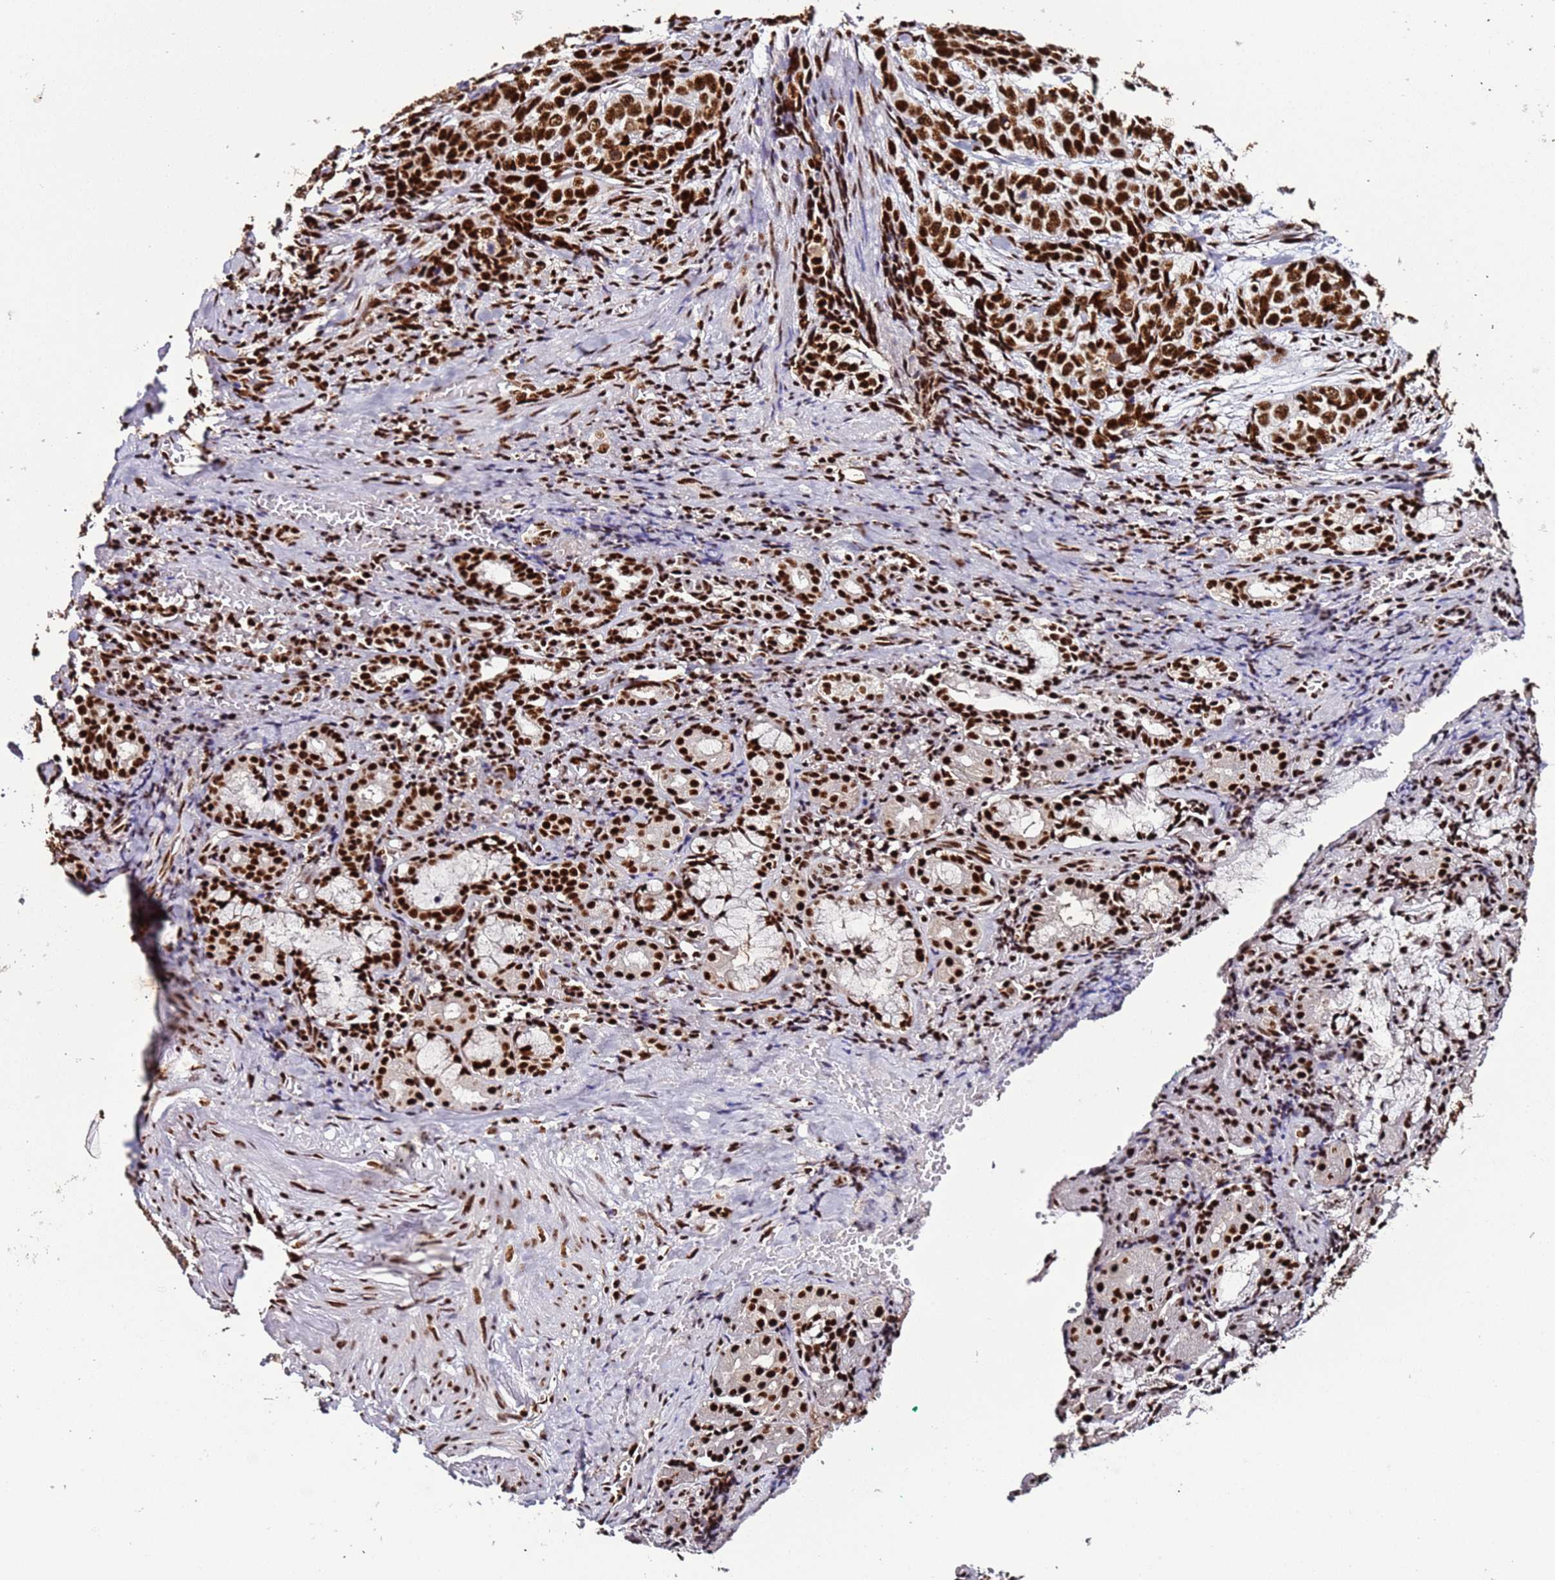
{"staining": {"intensity": "strong", "quantity": "25%-75%", "location": "nuclear"}, "tissue": "adipose tissue", "cell_type": "Adipocytes", "image_type": "normal", "snomed": [{"axis": "morphology", "description": "Normal tissue, NOS"}, {"axis": "morphology", "description": "Basal cell carcinoma"}, {"axis": "topography", "description": "Cartilage tissue"}, {"axis": "topography", "description": "Nasopharynx"}, {"axis": "topography", "description": "Oral tissue"}], "caption": "Brown immunohistochemical staining in unremarkable human adipose tissue displays strong nuclear staining in about 25%-75% of adipocytes.", "gene": "C6orf226", "patient": {"sex": "female", "age": 77}}